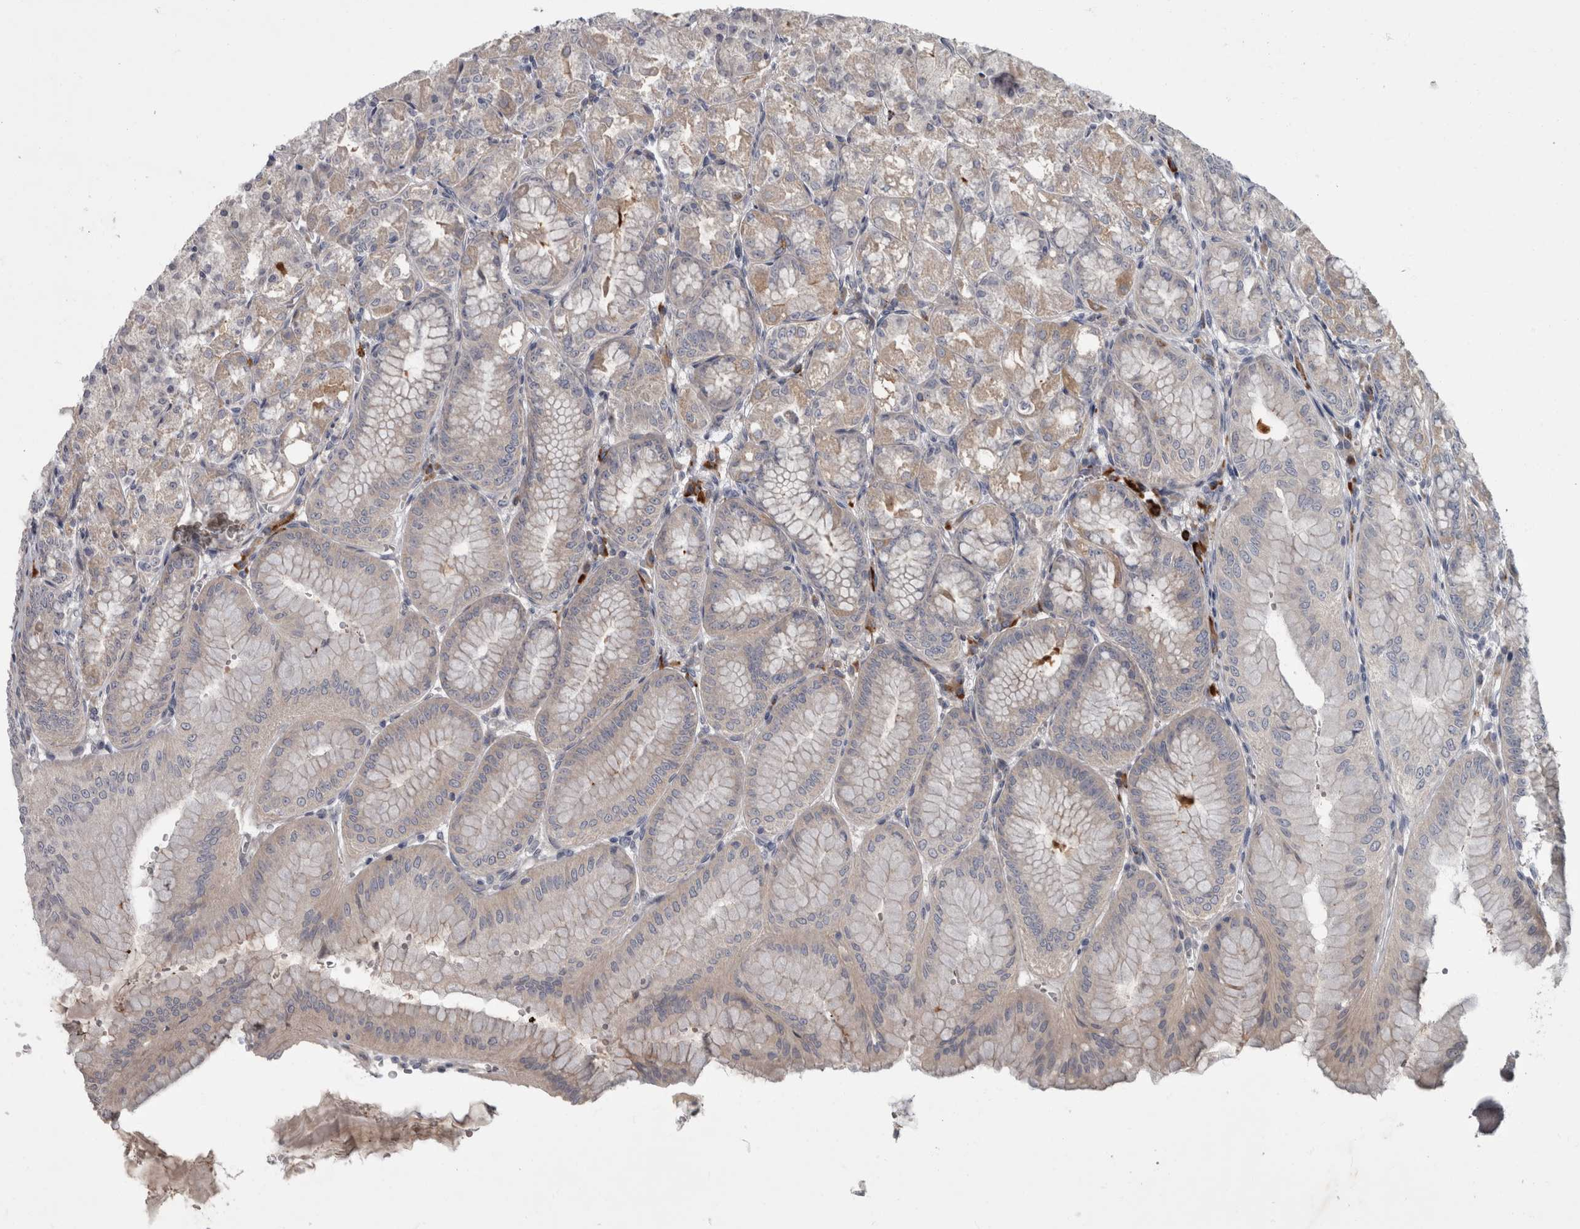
{"staining": {"intensity": "strong", "quantity": "25%-75%", "location": "cytoplasmic/membranous"}, "tissue": "stomach", "cell_type": "Glandular cells", "image_type": "normal", "snomed": [{"axis": "morphology", "description": "Normal tissue, NOS"}, {"axis": "topography", "description": "Stomach, lower"}], "caption": "Immunohistochemical staining of unremarkable stomach demonstrates high levels of strong cytoplasmic/membranous staining in approximately 25%-75% of glandular cells.", "gene": "CDC42BPG", "patient": {"sex": "male", "age": 71}}